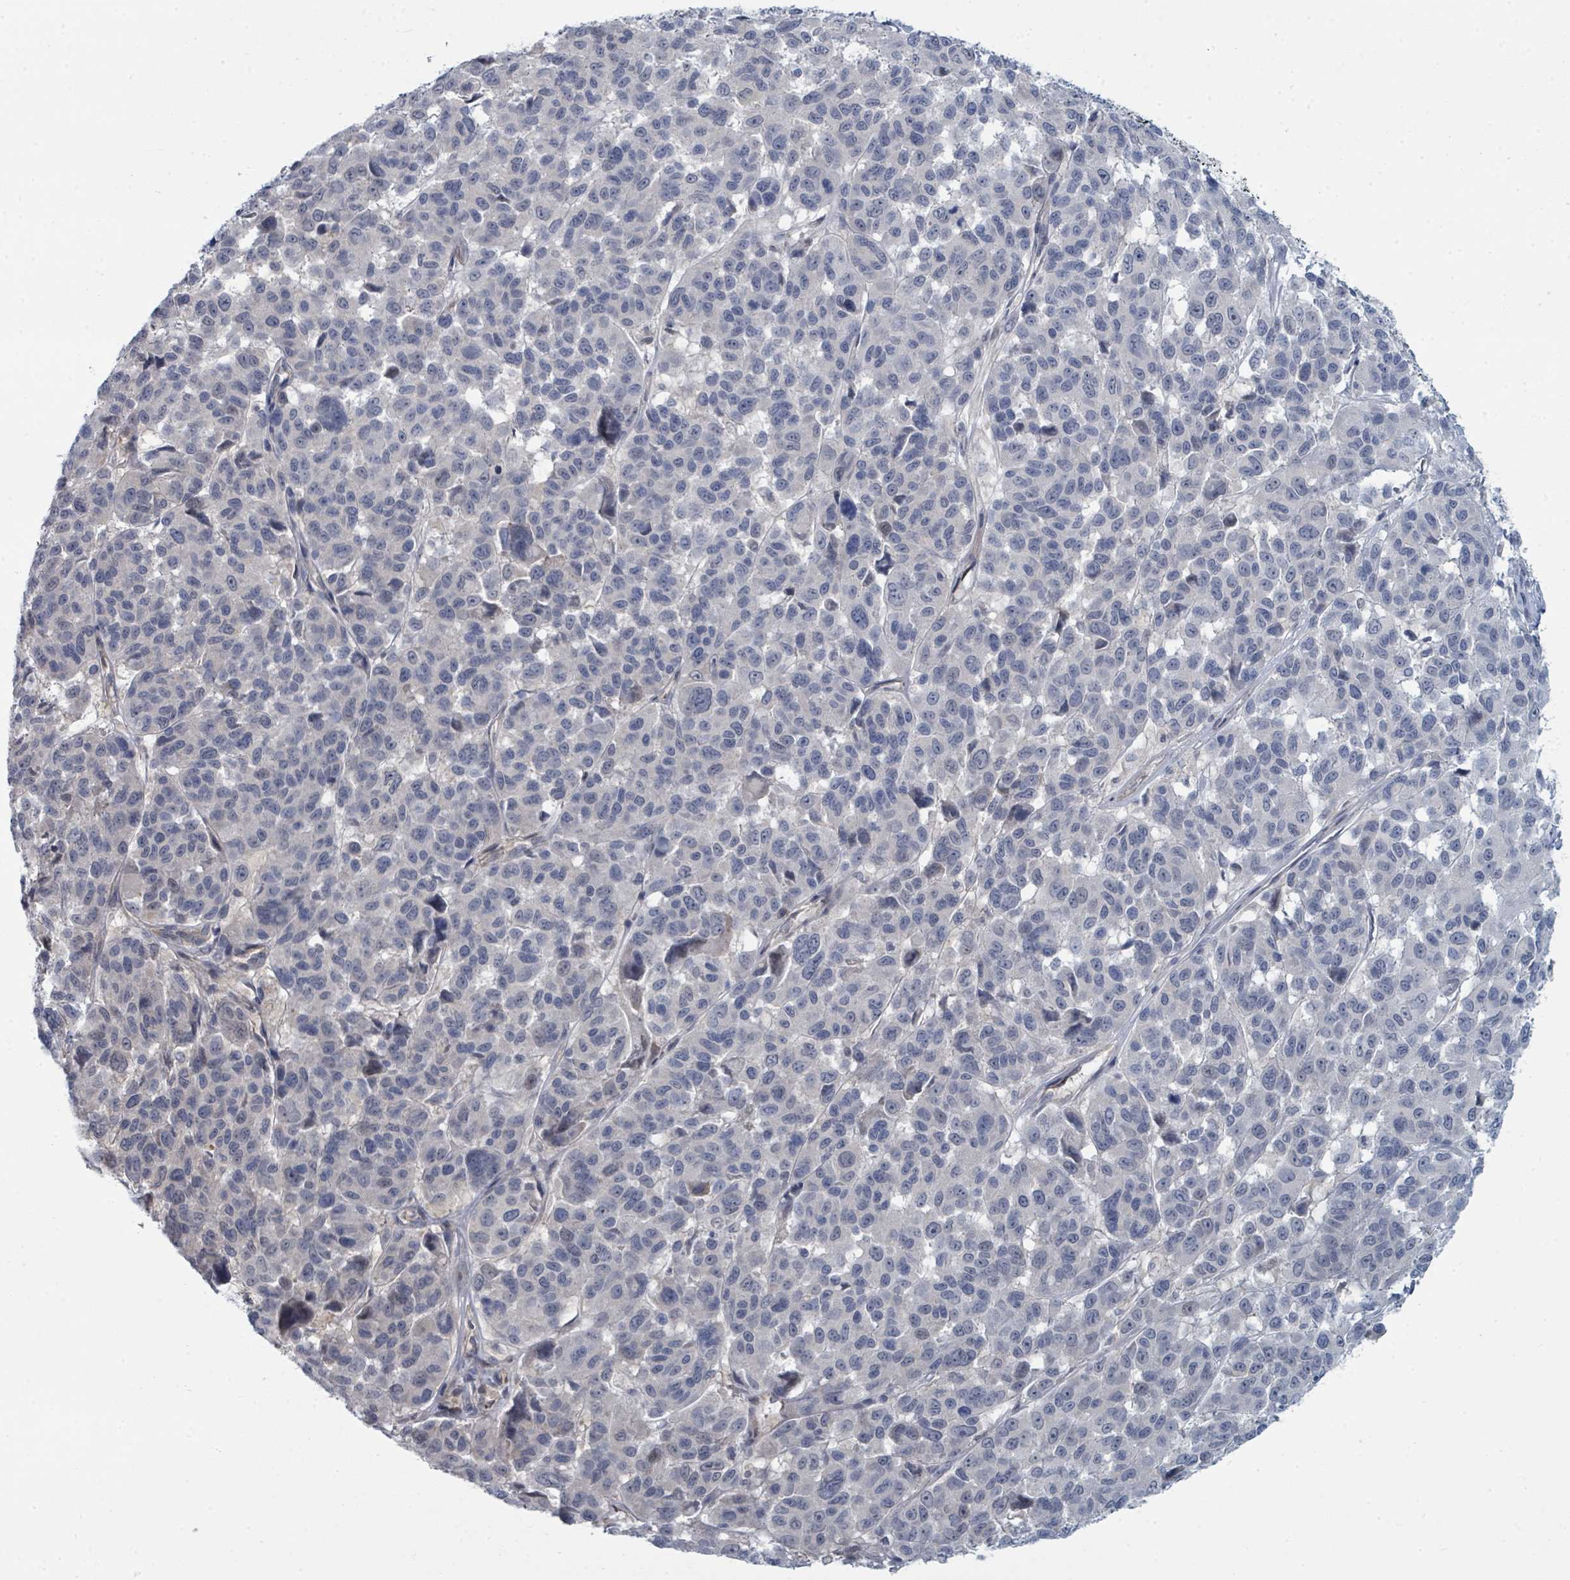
{"staining": {"intensity": "negative", "quantity": "none", "location": "none"}, "tissue": "melanoma", "cell_type": "Tumor cells", "image_type": "cancer", "snomed": [{"axis": "morphology", "description": "Malignant melanoma, NOS"}, {"axis": "topography", "description": "Skin"}], "caption": "Immunohistochemistry (IHC) image of malignant melanoma stained for a protein (brown), which displays no positivity in tumor cells.", "gene": "SLC25A45", "patient": {"sex": "female", "age": 66}}